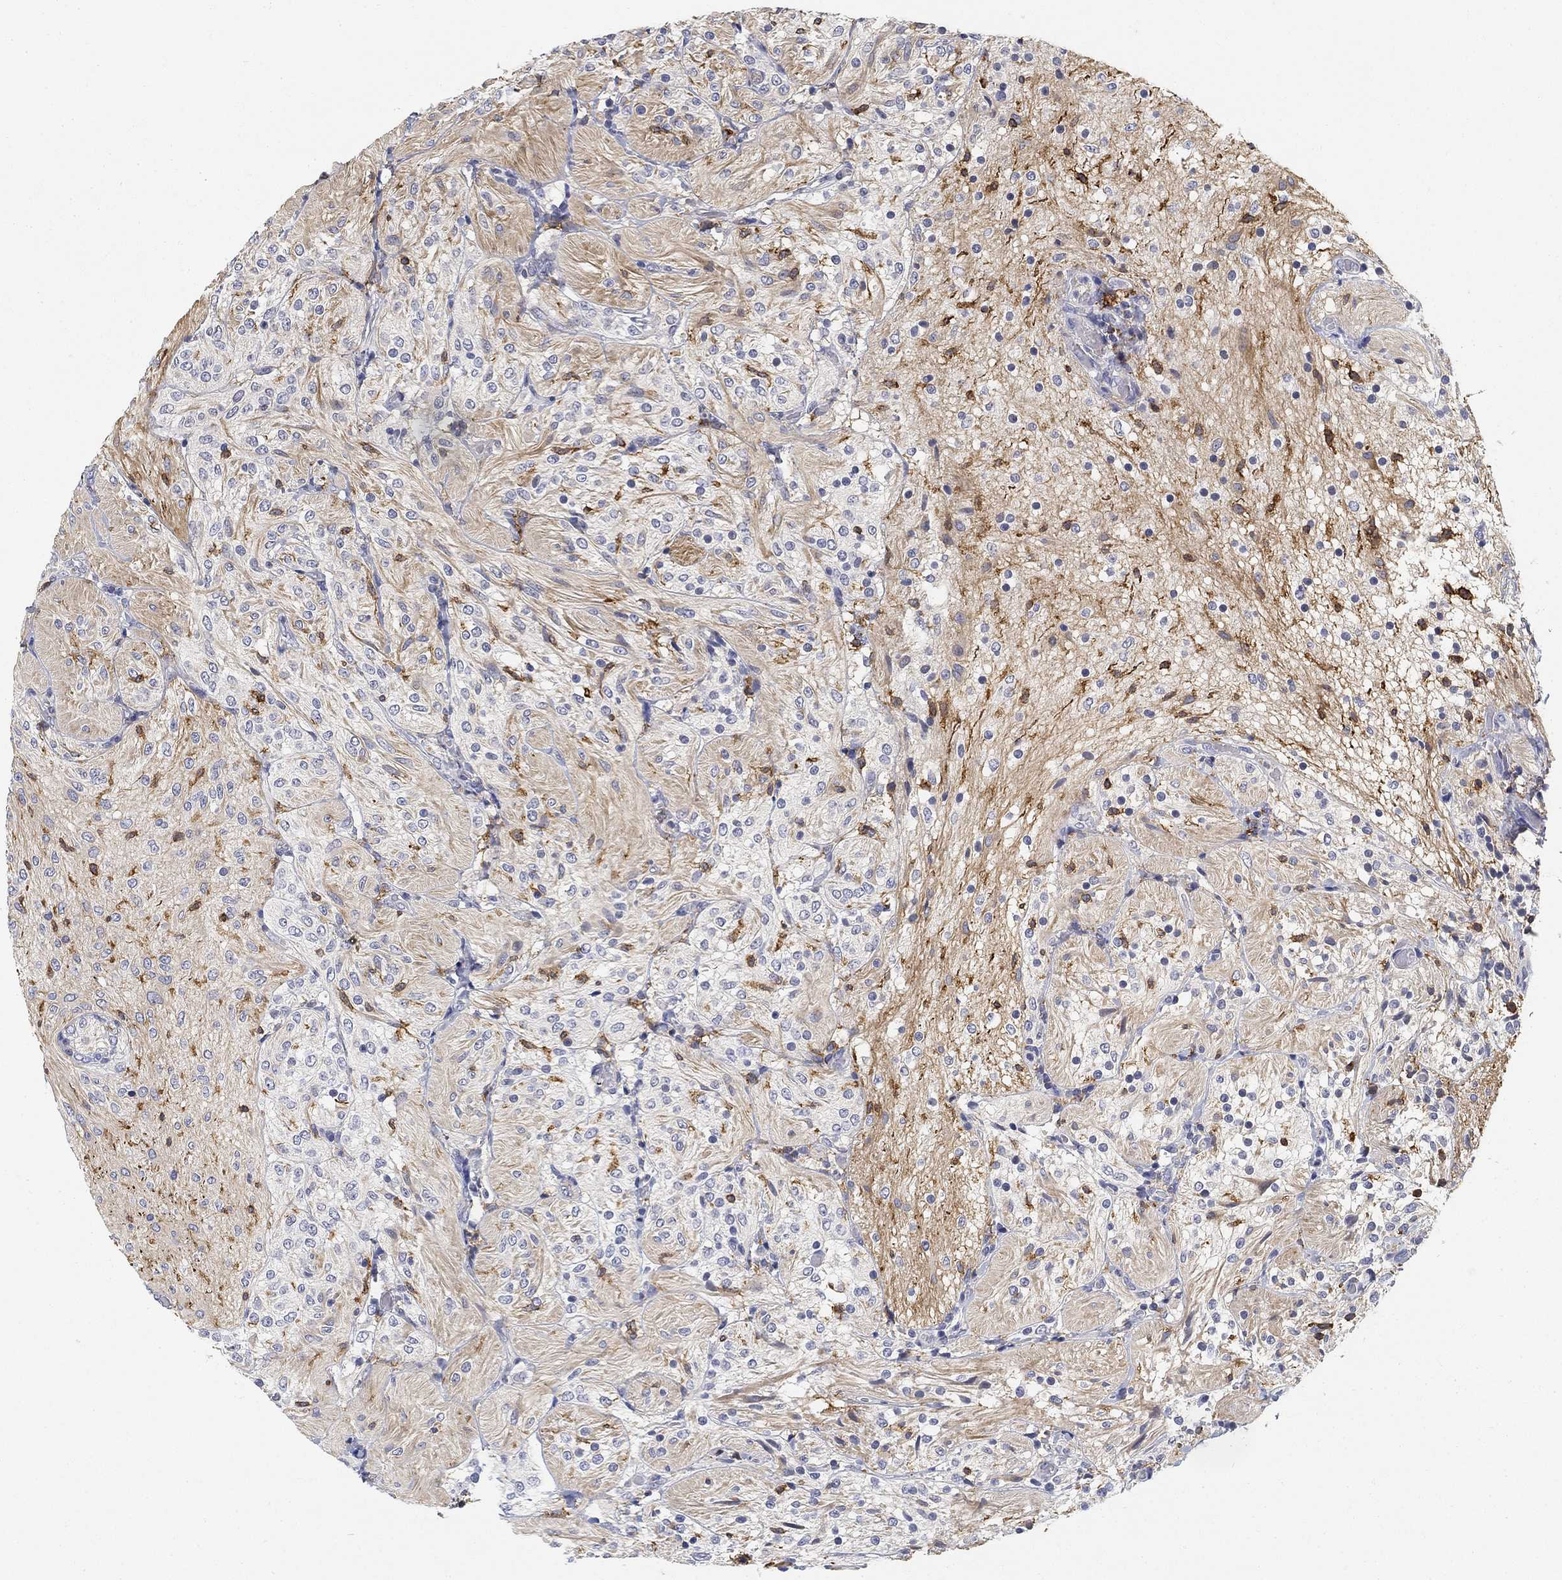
{"staining": {"intensity": "negative", "quantity": "none", "location": "none"}, "tissue": "glioma", "cell_type": "Tumor cells", "image_type": "cancer", "snomed": [{"axis": "morphology", "description": "Glioma, malignant, Low grade"}, {"axis": "topography", "description": "Brain"}], "caption": "This is an IHC histopathology image of human glioma. There is no staining in tumor cells.", "gene": "SLC2A5", "patient": {"sex": "male", "age": 3}}